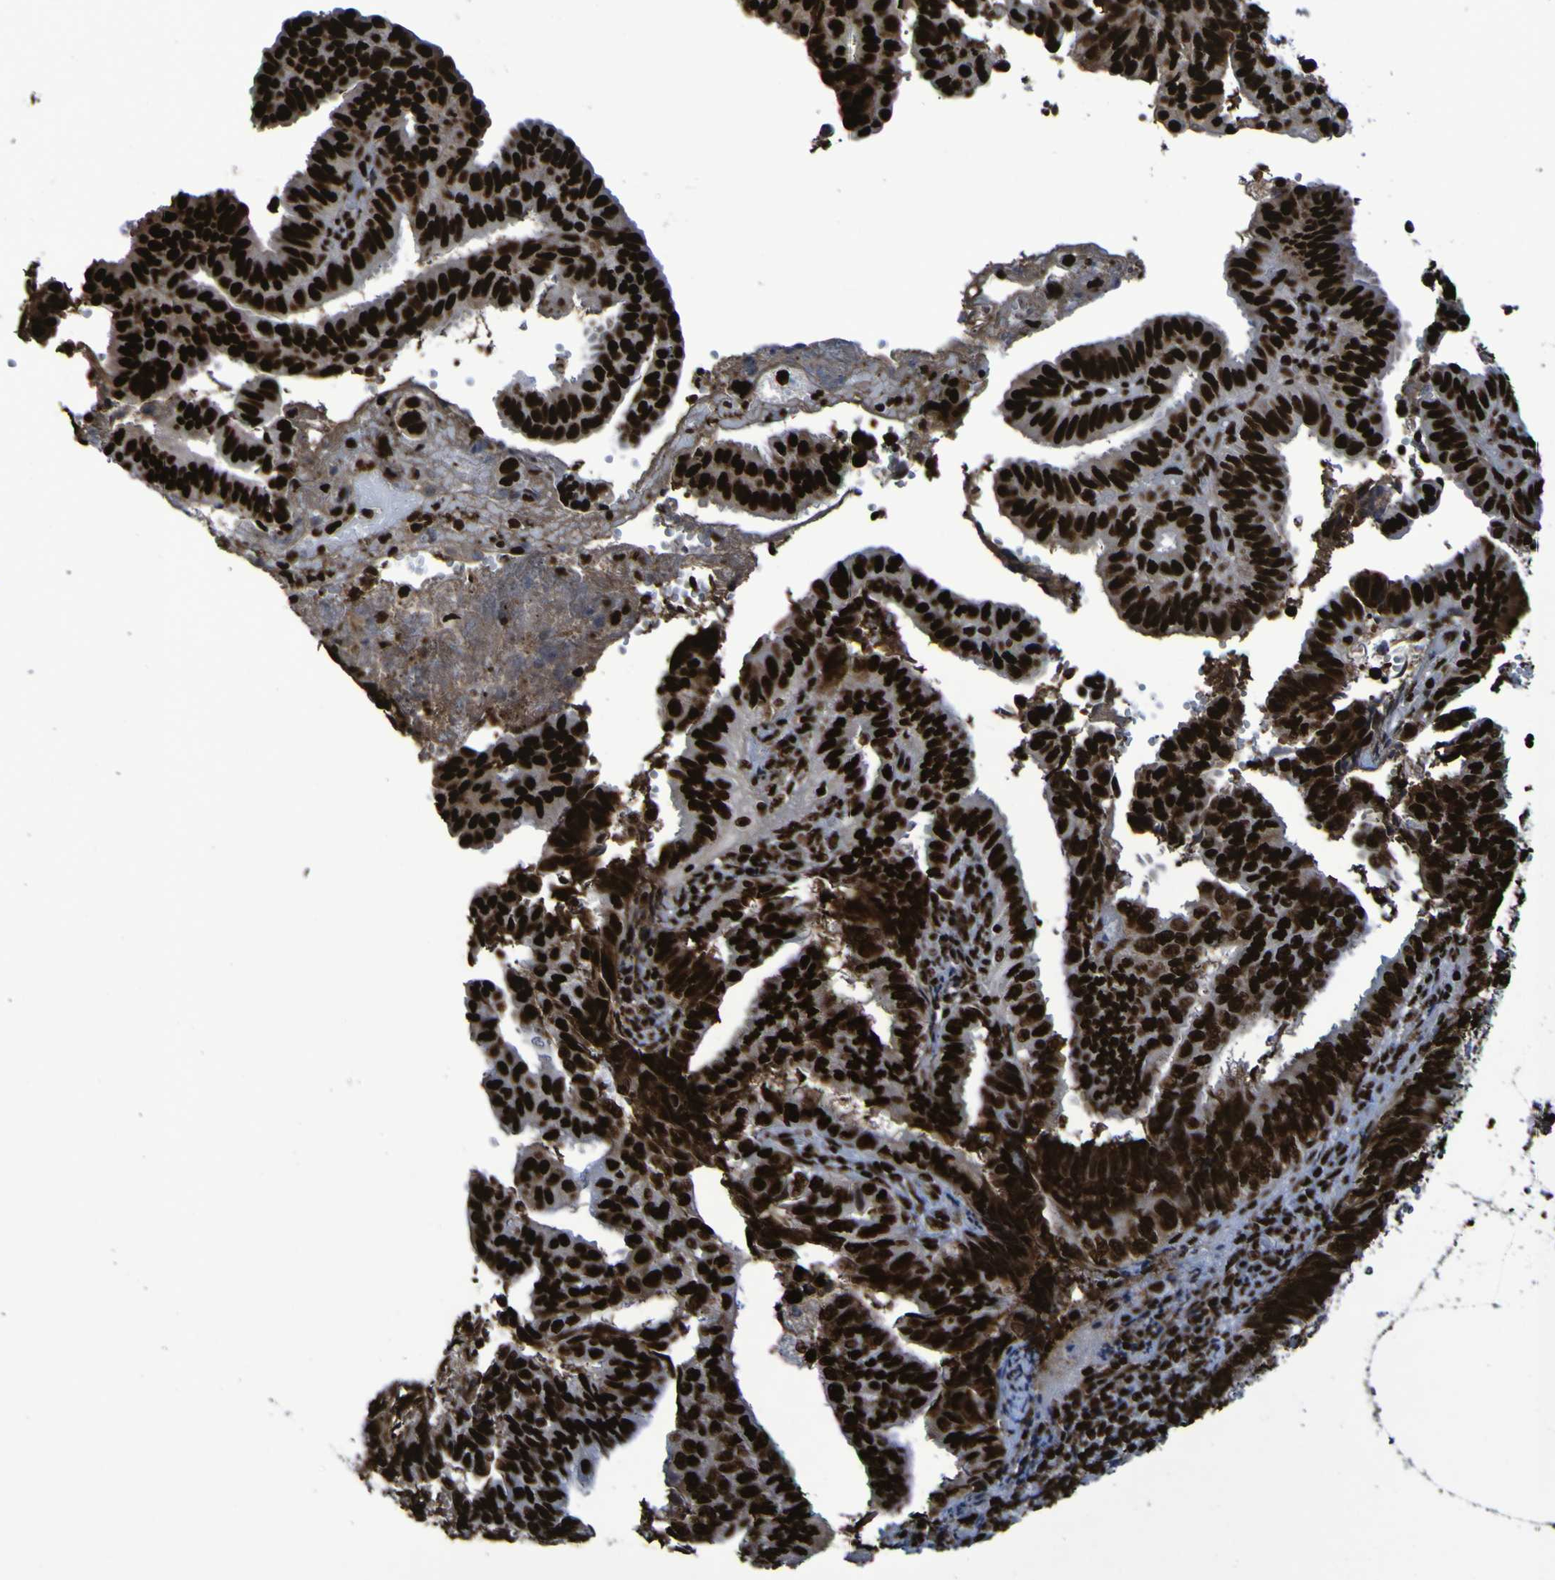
{"staining": {"intensity": "strong", "quantity": ">75%", "location": "nuclear"}, "tissue": "endometrial cancer", "cell_type": "Tumor cells", "image_type": "cancer", "snomed": [{"axis": "morphology", "description": "Adenocarcinoma, NOS"}, {"axis": "topography", "description": "Endometrium"}], "caption": "Immunohistochemistry photomicrograph of adenocarcinoma (endometrial) stained for a protein (brown), which displays high levels of strong nuclear positivity in about >75% of tumor cells.", "gene": "NPM1", "patient": {"sex": "female", "age": 58}}